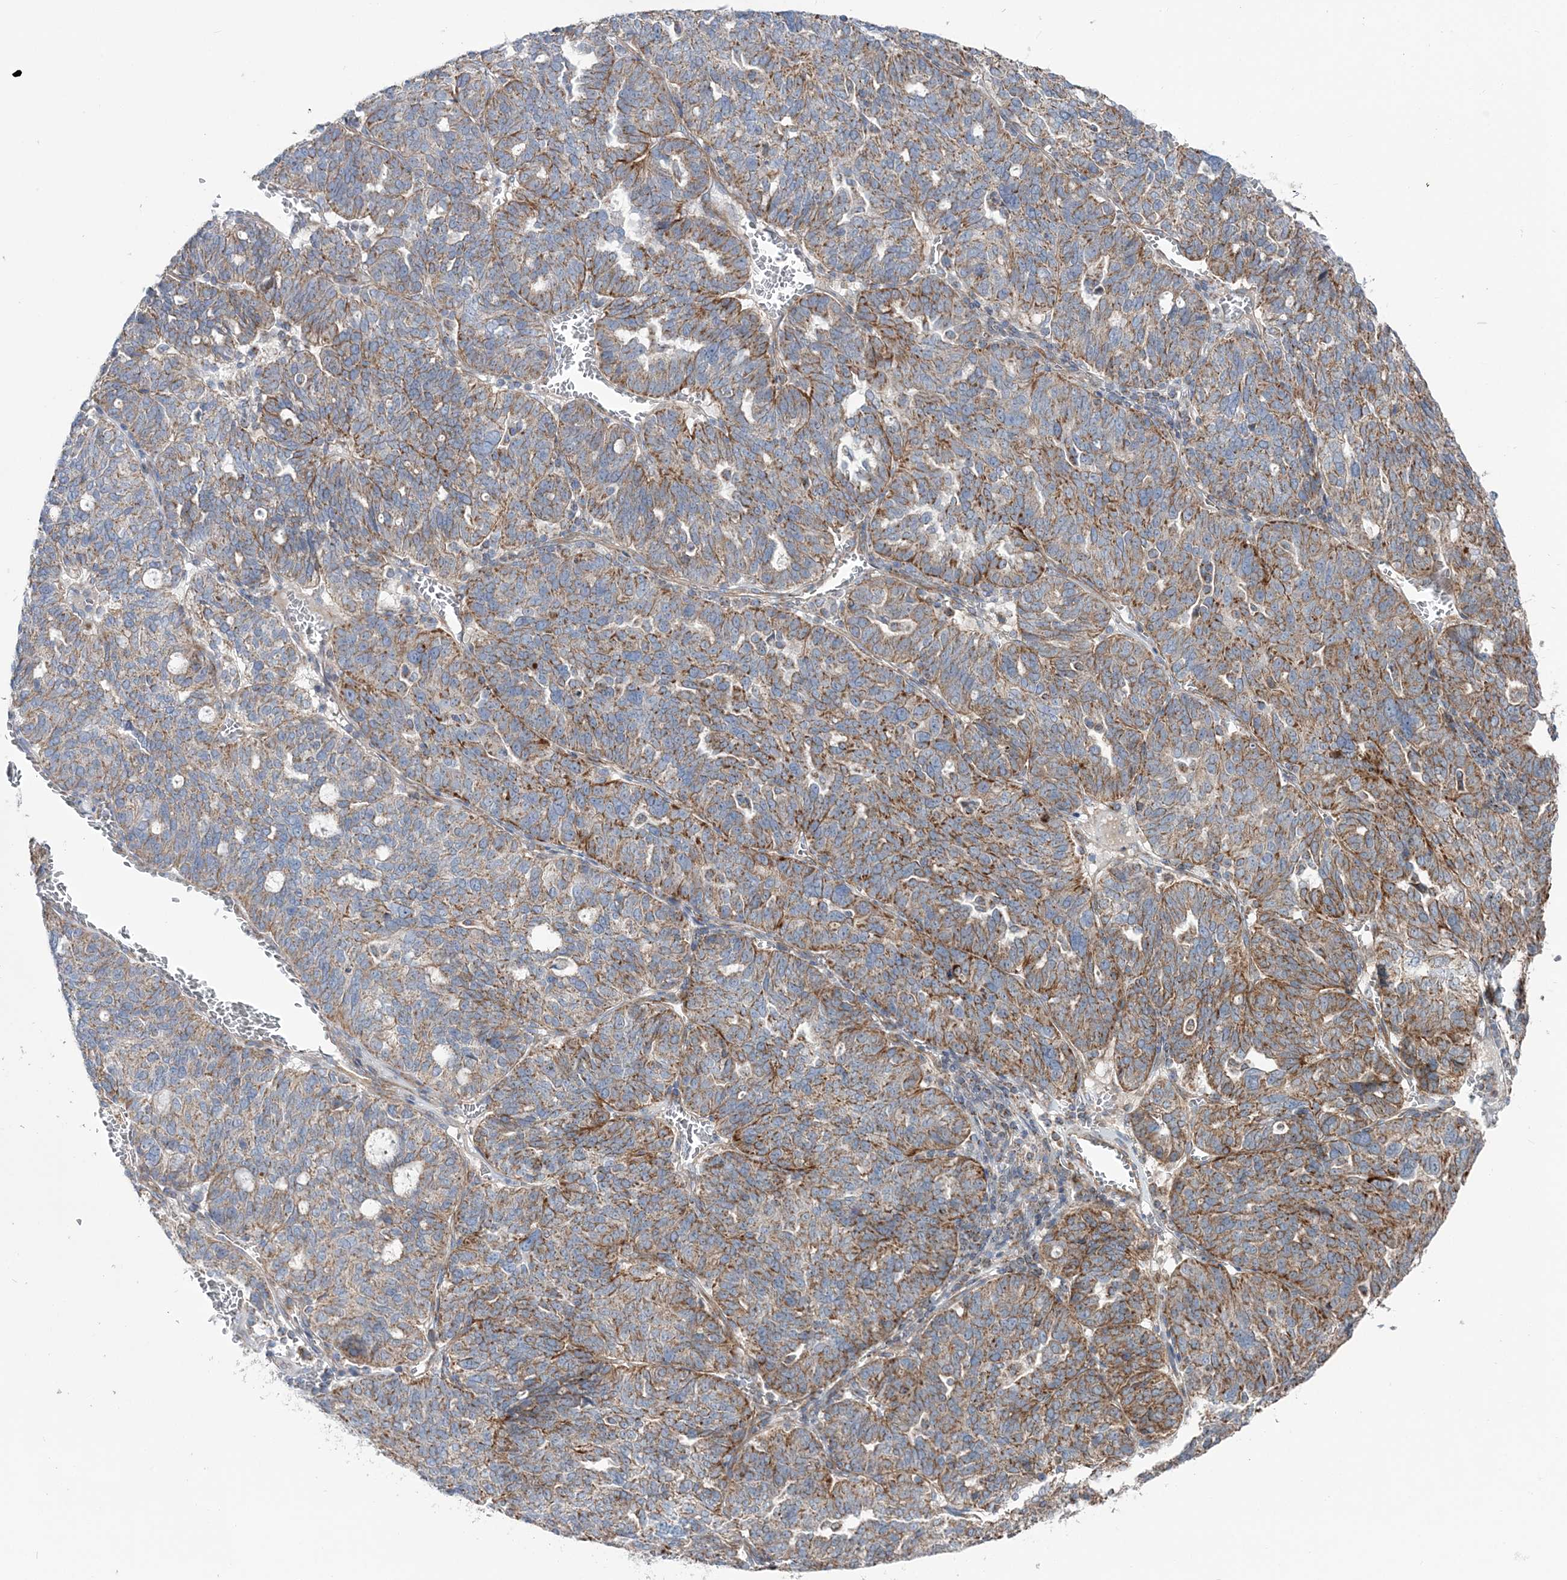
{"staining": {"intensity": "moderate", "quantity": ">75%", "location": "cytoplasmic/membranous"}, "tissue": "ovarian cancer", "cell_type": "Tumor cells", "image_type": "cancer", "snomed": [{"axis": "morphology", "description": "Cystadenocarcinoma, serous, NOS"}, {"axis": "topography", "description": "Ovary"}], "caption": "Human ovarian cancer (serous cystadenocarcinoma) stained for a protein (brown) displays moderate cytoplasmic/membranous positive staining in about >75% of tumor cells.", "gene": "OPA1", "patient": {"sex": "female", "age": 59}}